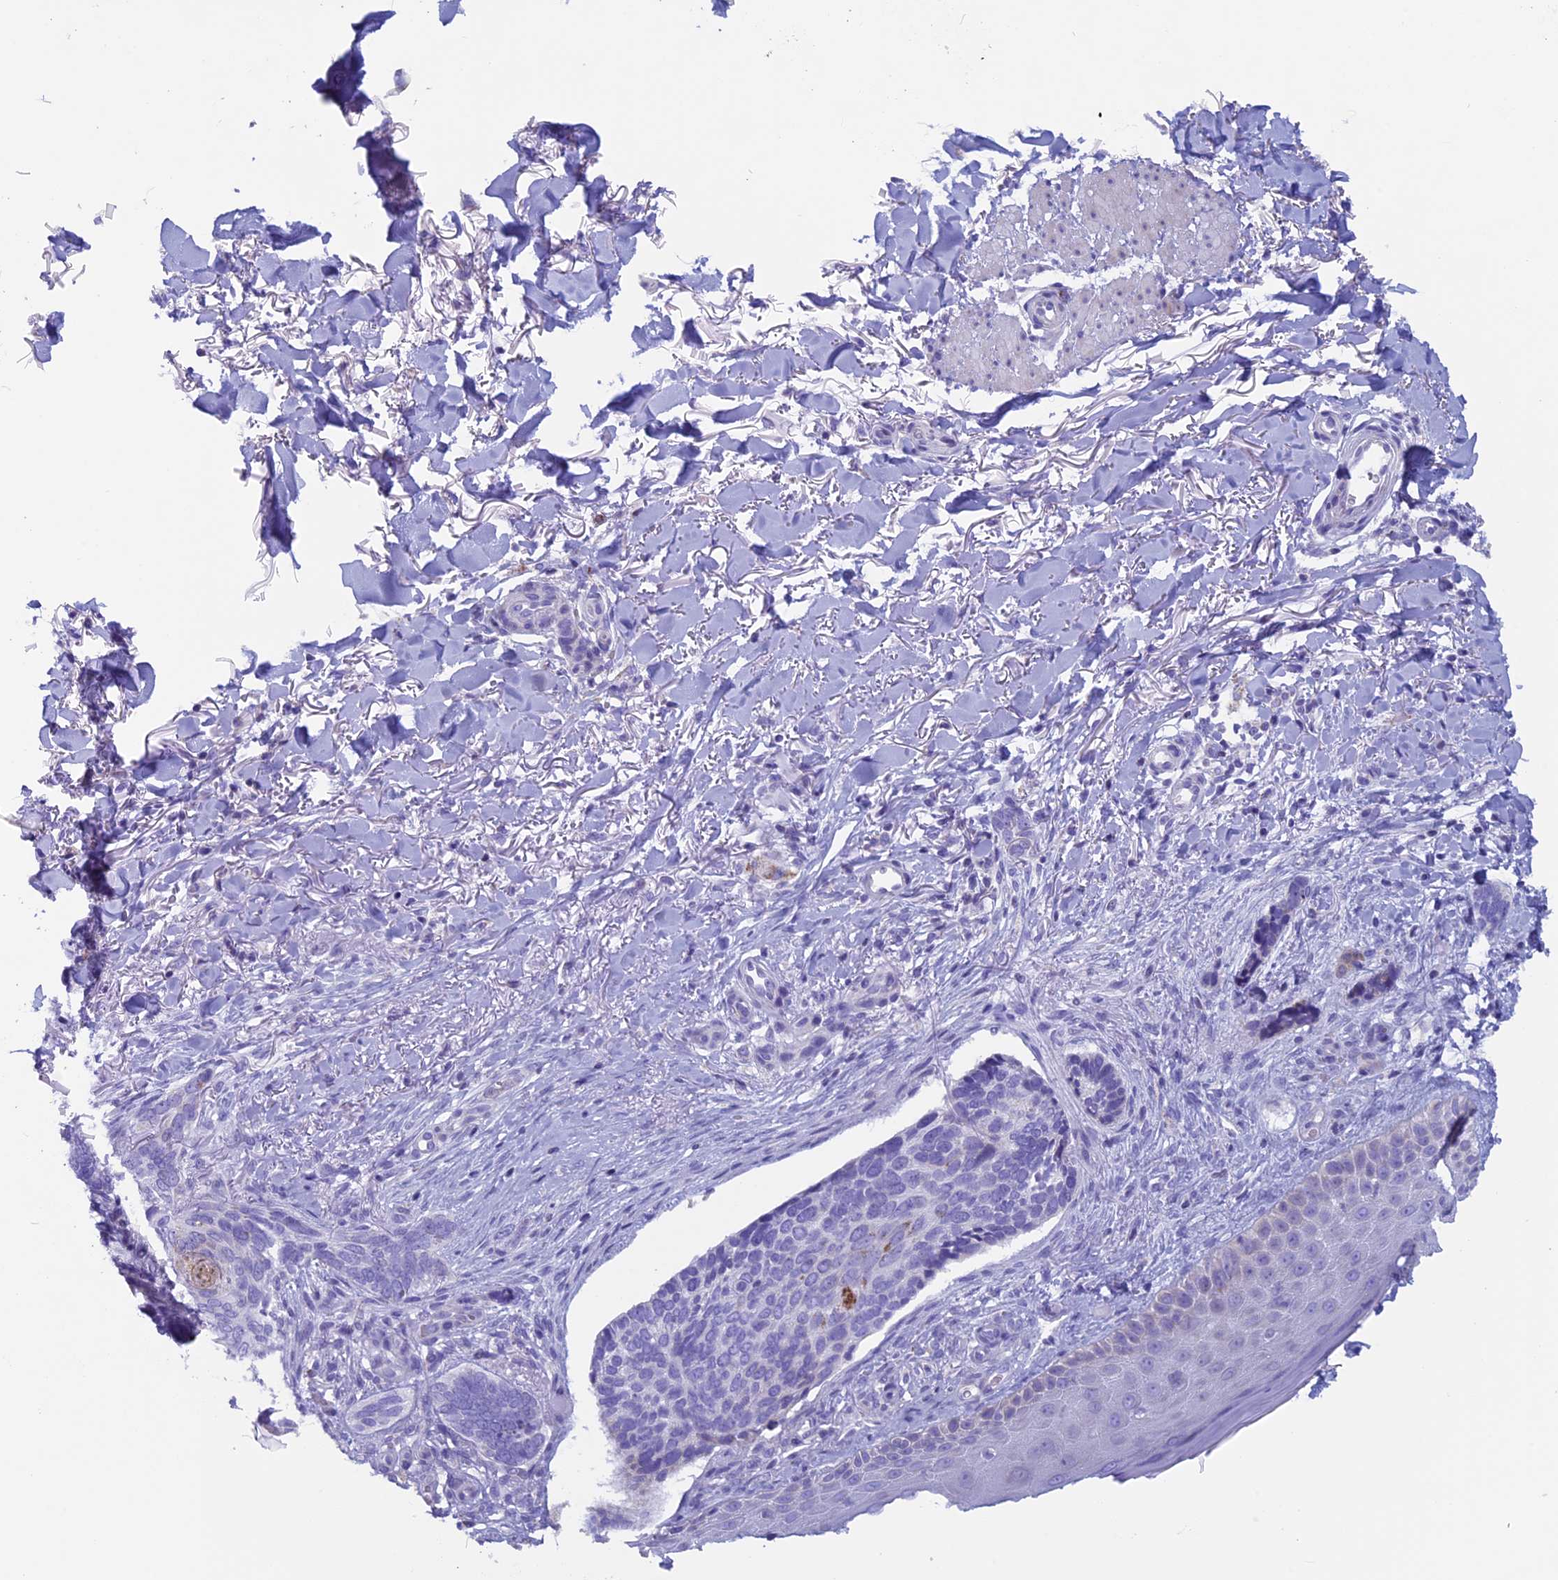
{"staining": {"intensity": "negative", "quantity": "none", "location": "none"}, "tissue": "skin cancer", "cell_type": "Tumor cells", "image_type": "cancer", "snomed": [{"axis": "morphology", "description": "Normal tissue, NOS"}, {"axis": "morphology", "description": "Basal cell carcinoma"}, {"axis": "topography", "description": "Skin"}], "caption": "Immunohistochemical staining of skin cancer (basal cell carcinoma) shows no significant staining in tumor cells.", "gene": "ZNF563", "patient": {"sex": "female", "age": 67}}